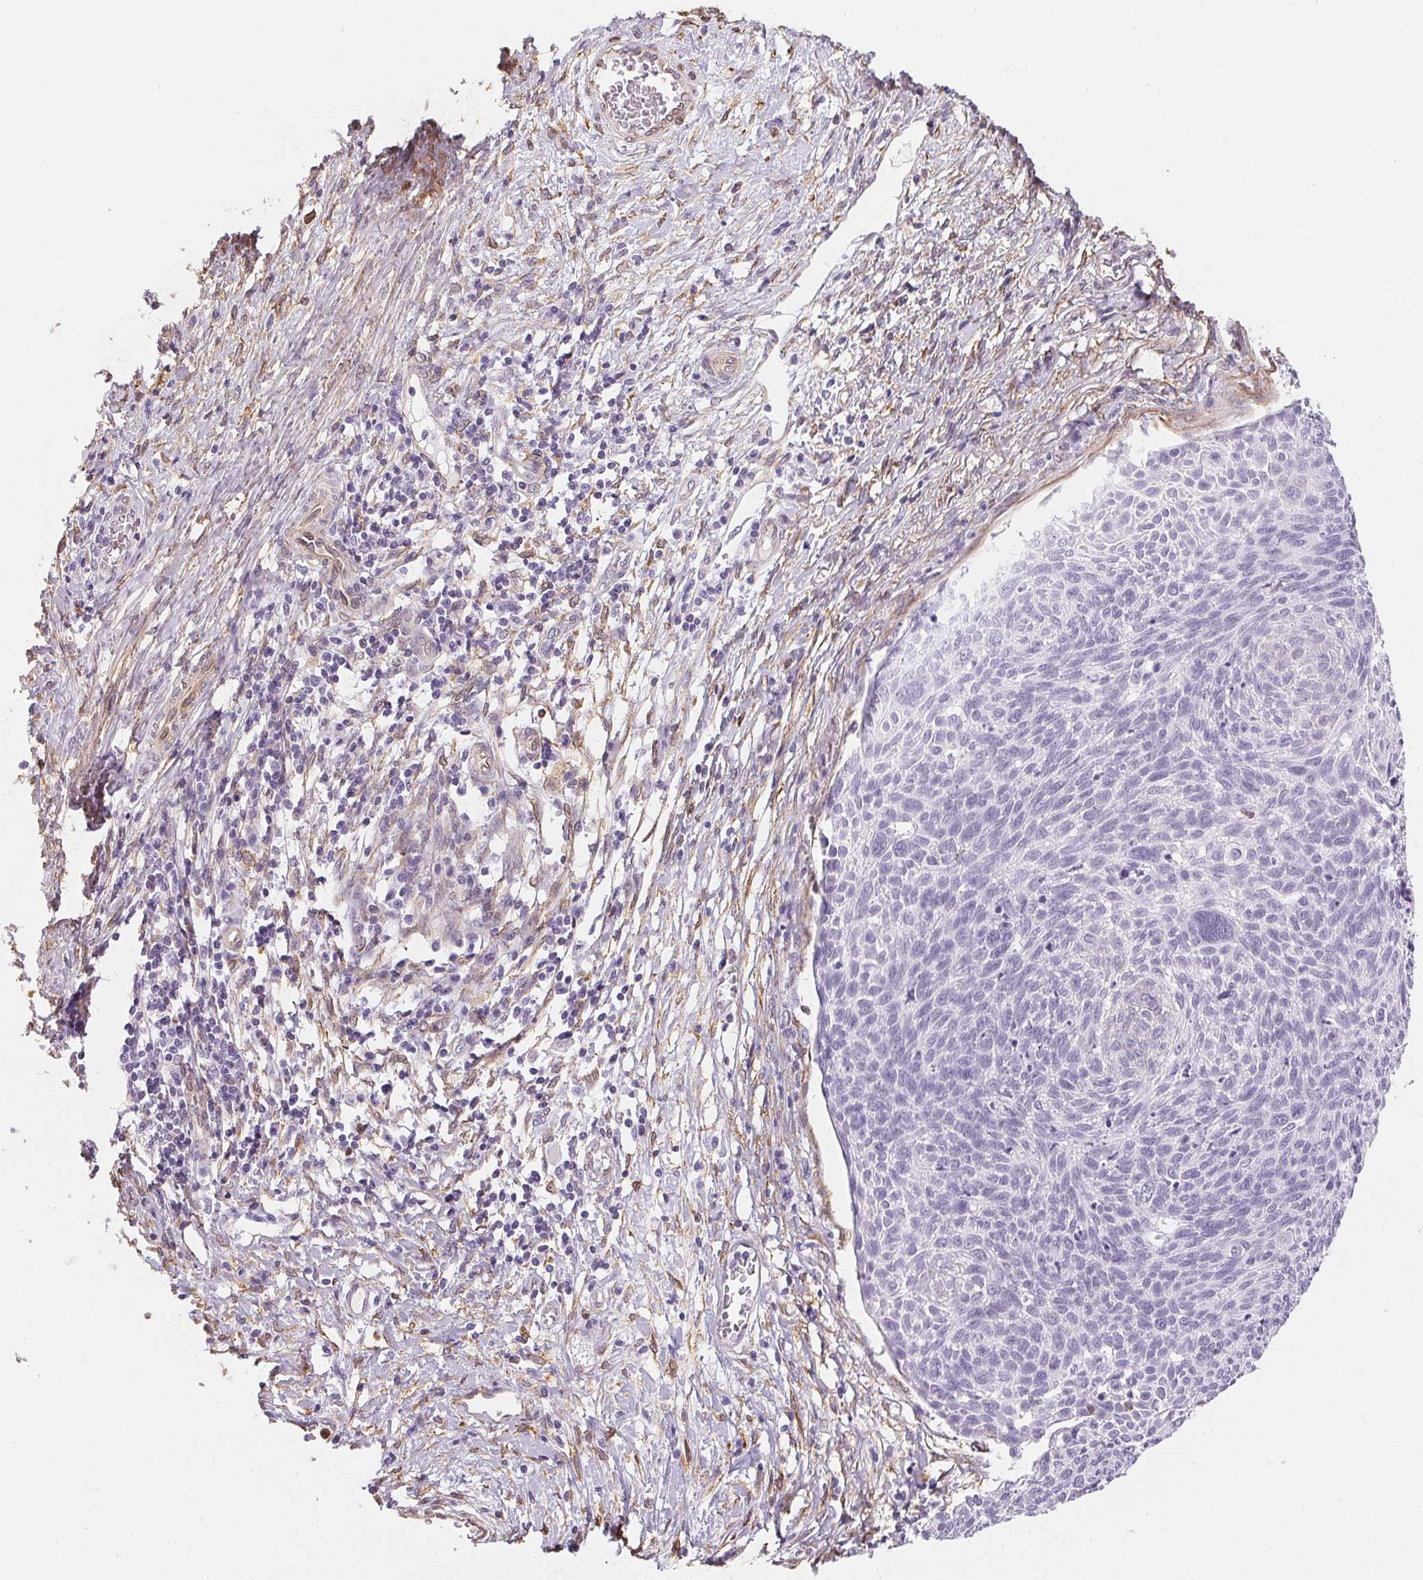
{"staining": {"intensity": "negative", "quantity": "none", "location": "none"}, "tissue": "cervical cancer", "cell_type": "Tumor cells", "image_type": "cancer", "snomed": [{"axis": "morphology", "description": "Squamous cell carcinoma, NOS"}, {"axis": "topography", "description": "Cervix"}], "caption": "Squamous cell carcinoma (cervical) was stained to show a protein in brown. There is no significant staining in tumor cells. Brightfield microscopy of IHC stained with DAB (brown) and hematoxylin (blue), captured at high magnification.", "gene": "RSBN1", "patient": {"sex": "female", "age": 49}}